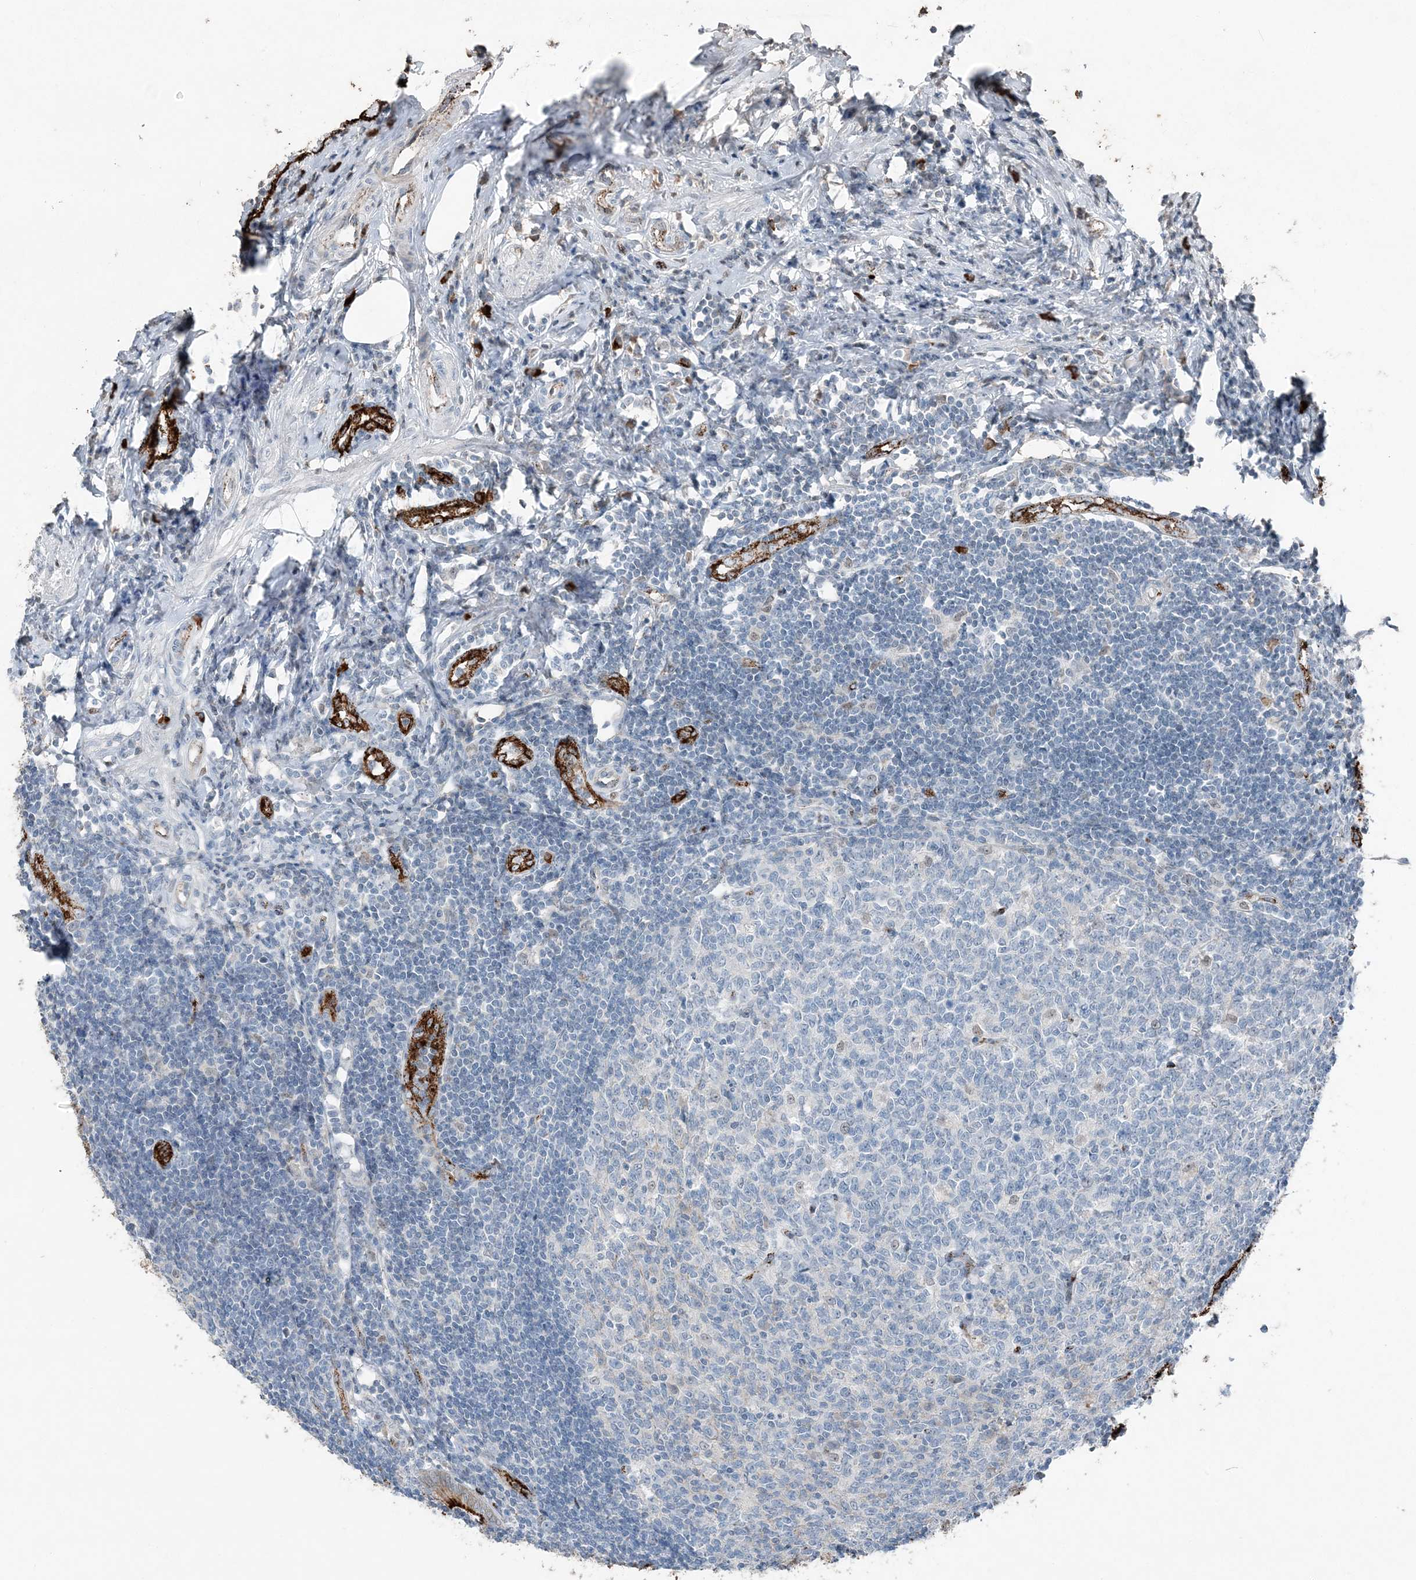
{"staining": {"intensity": "strong", "quantity": ">75%", "location": "cytoplasmic/membranous"}, "tissue": "appendix", "cell_type": "Glandular cells", "image_type": "normal", "snomed": [{"axis": "morphology", "description": "Normal tissue, NOS"}, {"axis": "topography", "description": "Appendix"}], "caption": "Protein staining demonstrates strong cytoplasmic/membranous positivity in approximately >75% of glandular cells in normal appendix.", "gene": "ELOVL7", "patient": {"sex": "female", "age": 54}}